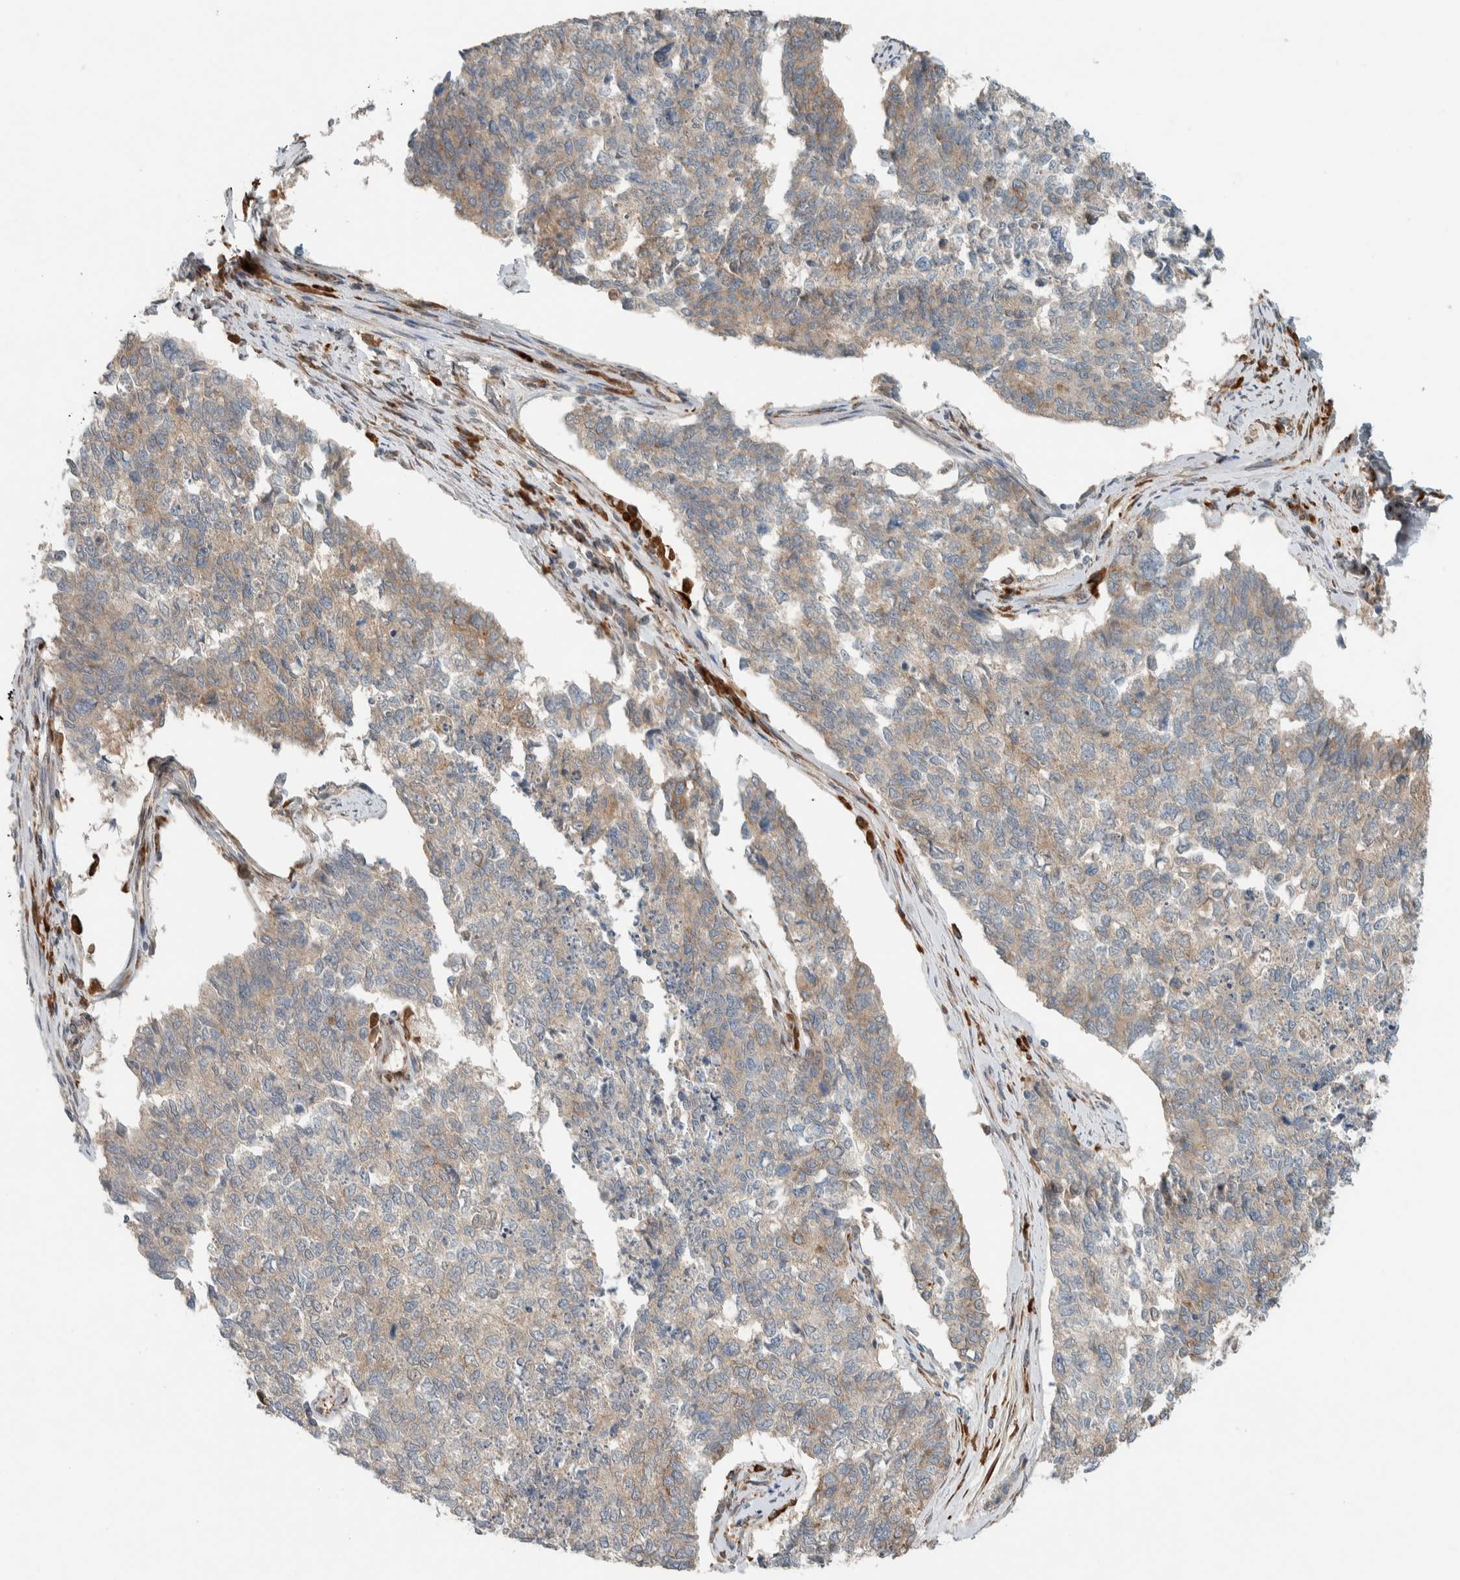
{"staining": {"intensity": "weak", "quantity": "25%-75%", "location": "cytoplasmic/membranous"}, "tissue": "cervical cancer", "cell_type": "Tumor cells", "image_type": "cancer", "snomed": [{"axis": "morphology", "description": "Squamous cell carcinoma, NOS"}, {"axis": "topography", "description": "Cervix"}], "caption": "This histopathology image exhibits IHC staining of human cervical cancer (squamous cell carcinoma), with low weak cytoplasmic/membranous staining in about 25%-75% of tumor cells.", "gene": "CTBP2", "patient": {"sex": "female", "age": 63}}